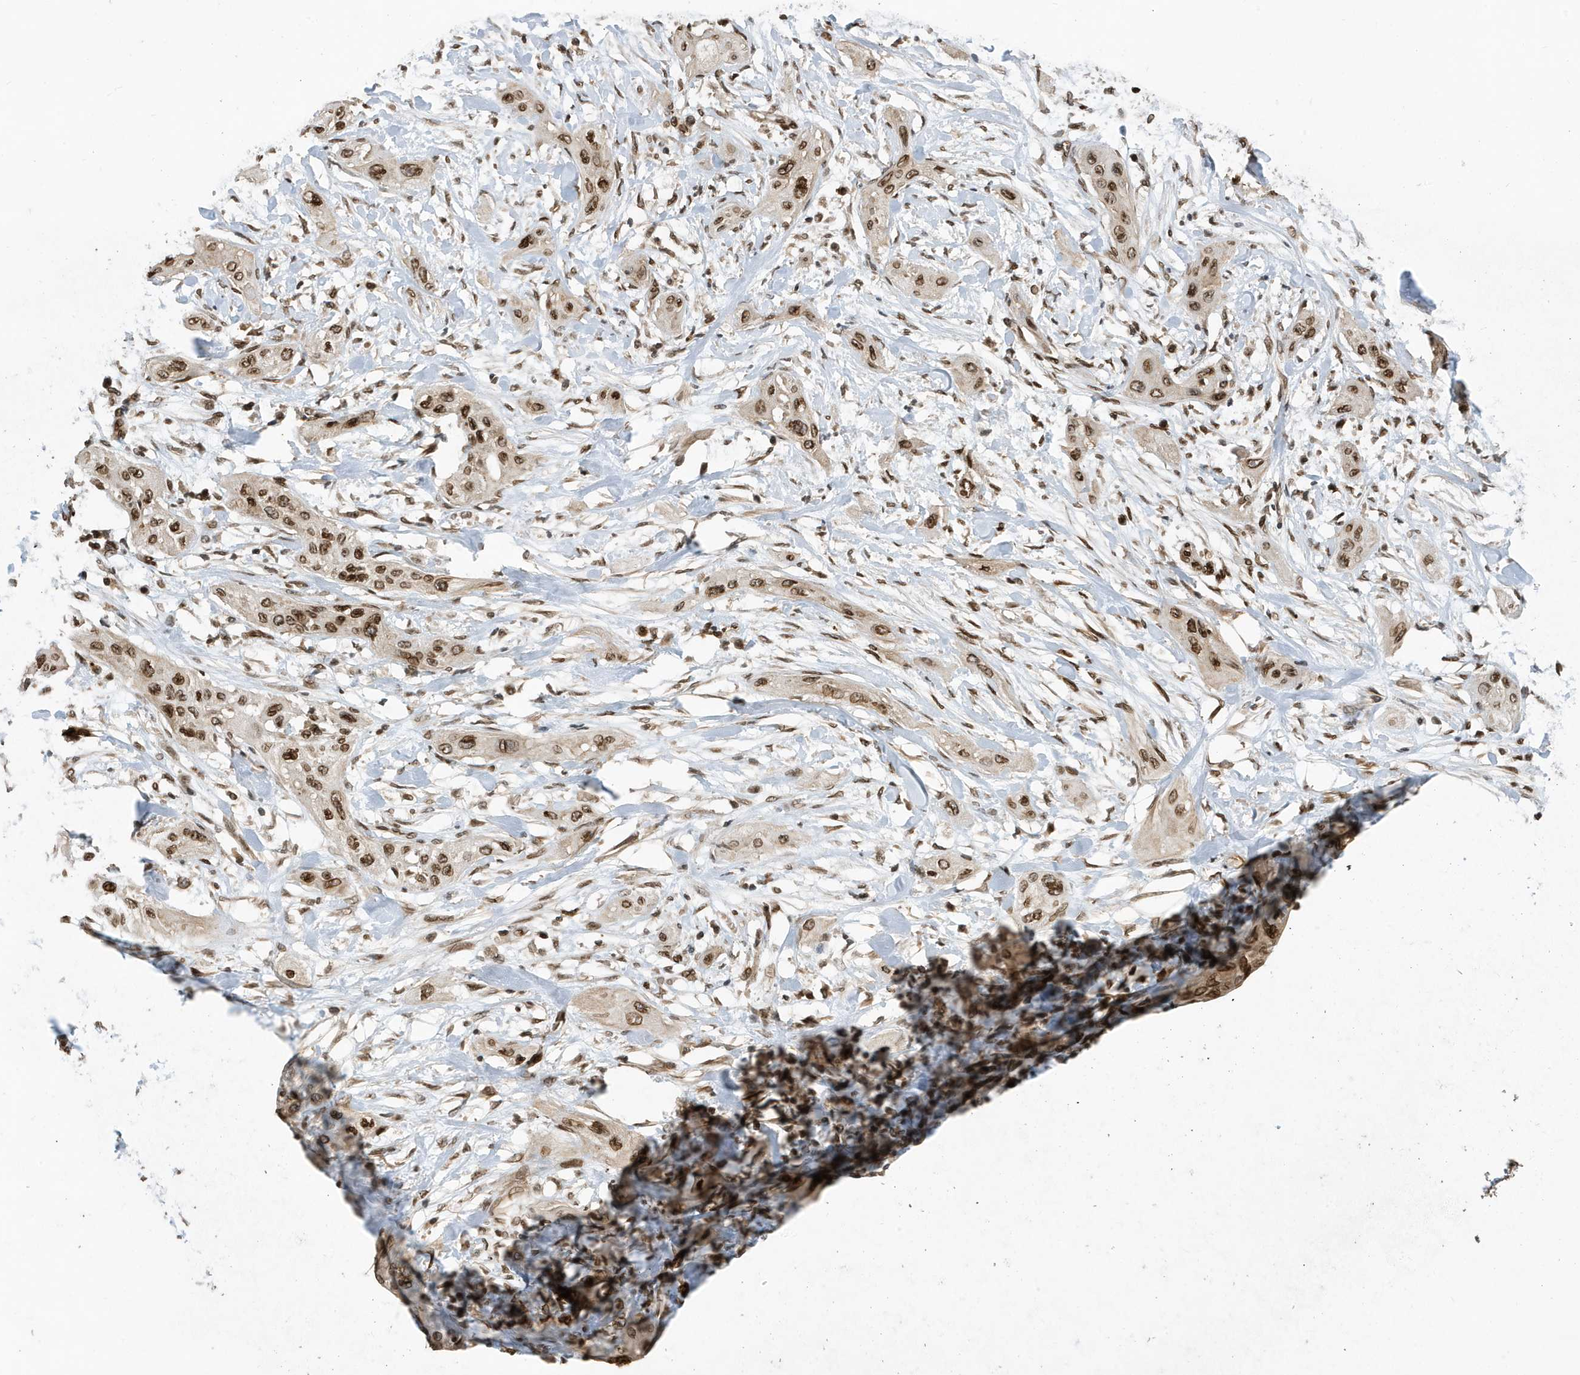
{"staining": {"intensity": "moderate", "quantity": ">75%", "location": "nuclear"}, "tissue": "lung cancer", "cell_type": "Tumor cells", "image_type": "cancer", "snomed": [{"axis": "morphology", "description": "Squamous cell carcinoma, NOS"}, {"axis": "topography", "description": "Lung"}], "caption": "About >75% of tumor cells in human lung cancer reveal moderate nuclear protein positivity as visualized by brown immunohistochemical staining.", "gene": "DUSP18", "patient": {"sex": "female", "age": 47}}